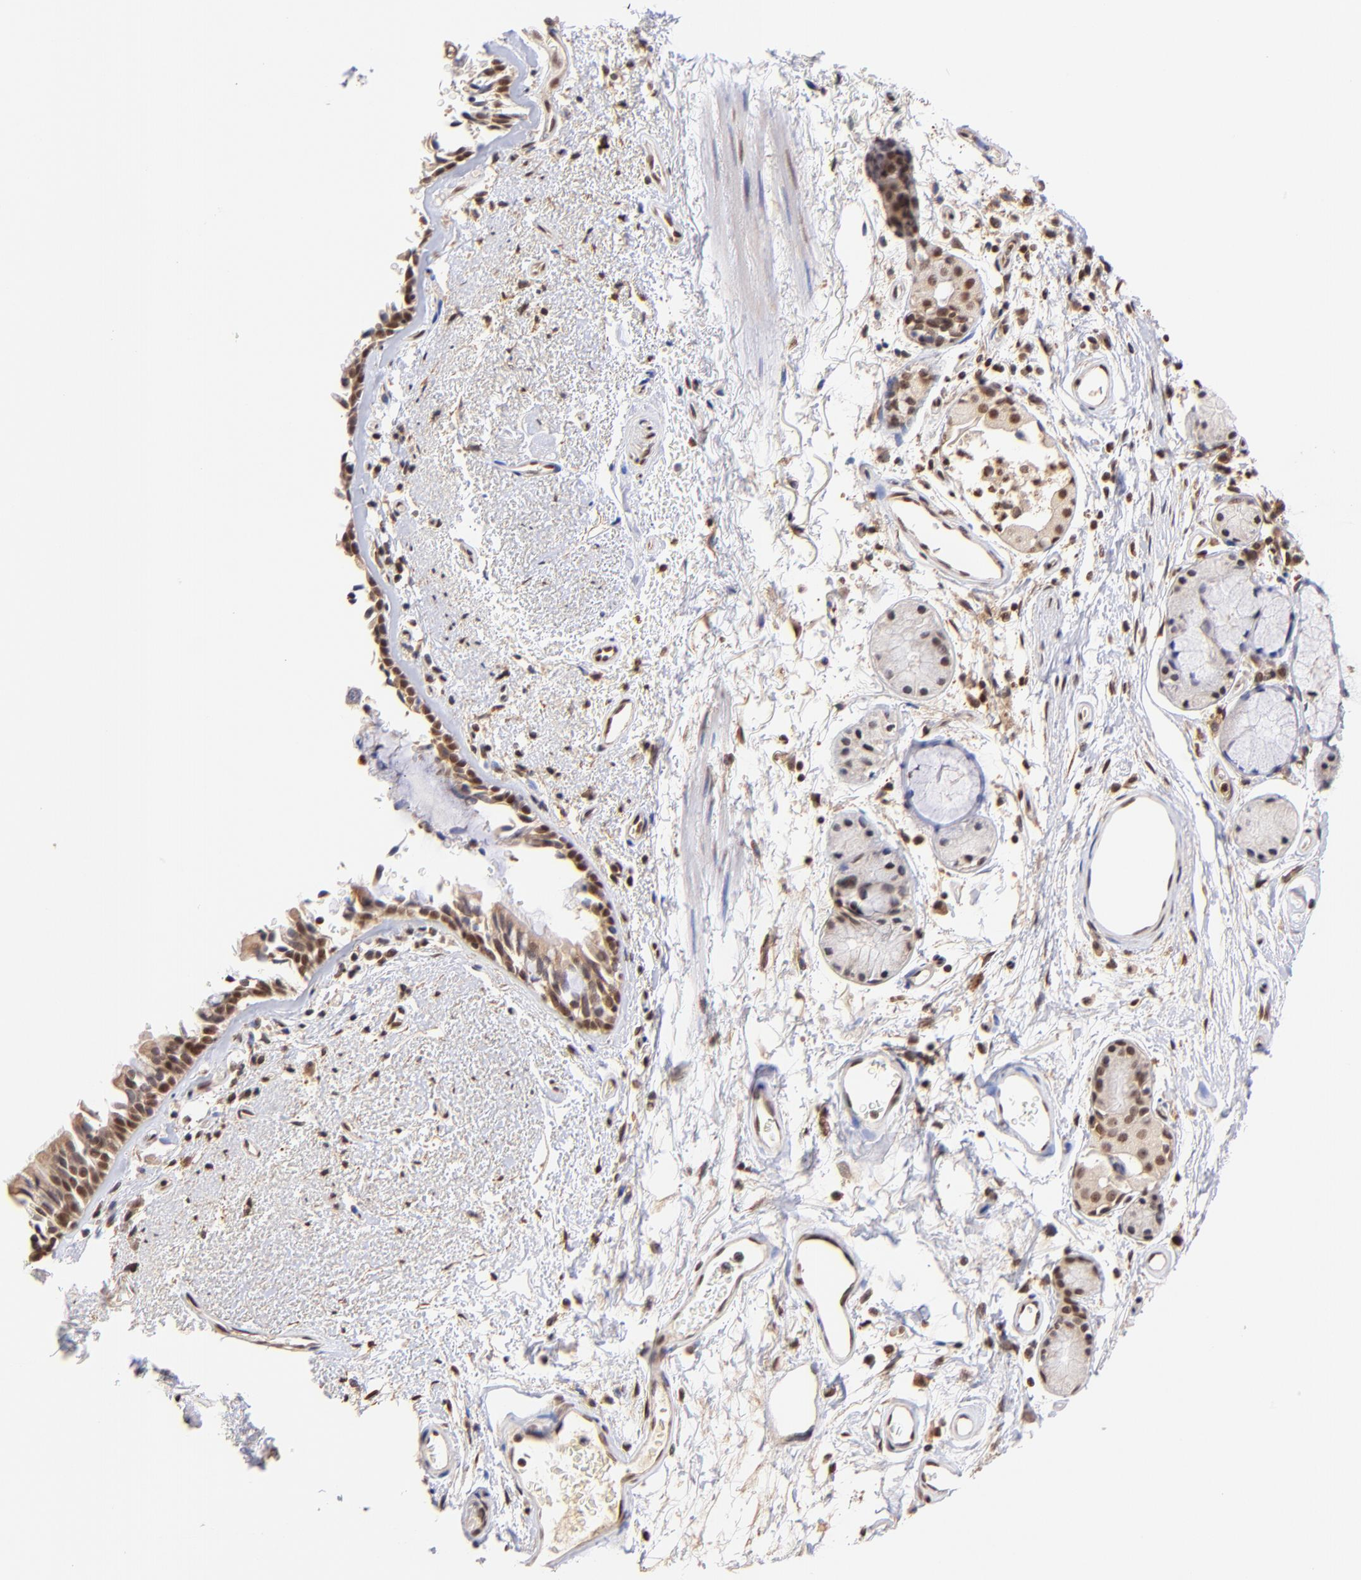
{"staining": {"intensity": "moderate", "quantity": "25%-75%", "location": "cytoplasmic/membranous,nuclear"}, "tissue": "bronchus", "cell_type": "Respiratory epithelial cells", "image_type": "normal", "snomed": [{"axis": "morphology", "description": "Normal tissue, NOS"}, {"axis": "morphology", "description": "Adenocarcinoma, NOS"}, {"axis": "topography", "description": "Bronchus"}, {"axis": "topography", "description": "Lung"}], "caption": "Respiratory epithelial cells demonstrate medium levels of moderate cytoplasmic/membranous,nuclear staining in approximately 25%-75% of cells in benign bronchus.", "gene": "WDR25", "patient": {"sex": "male", "age": 71}}